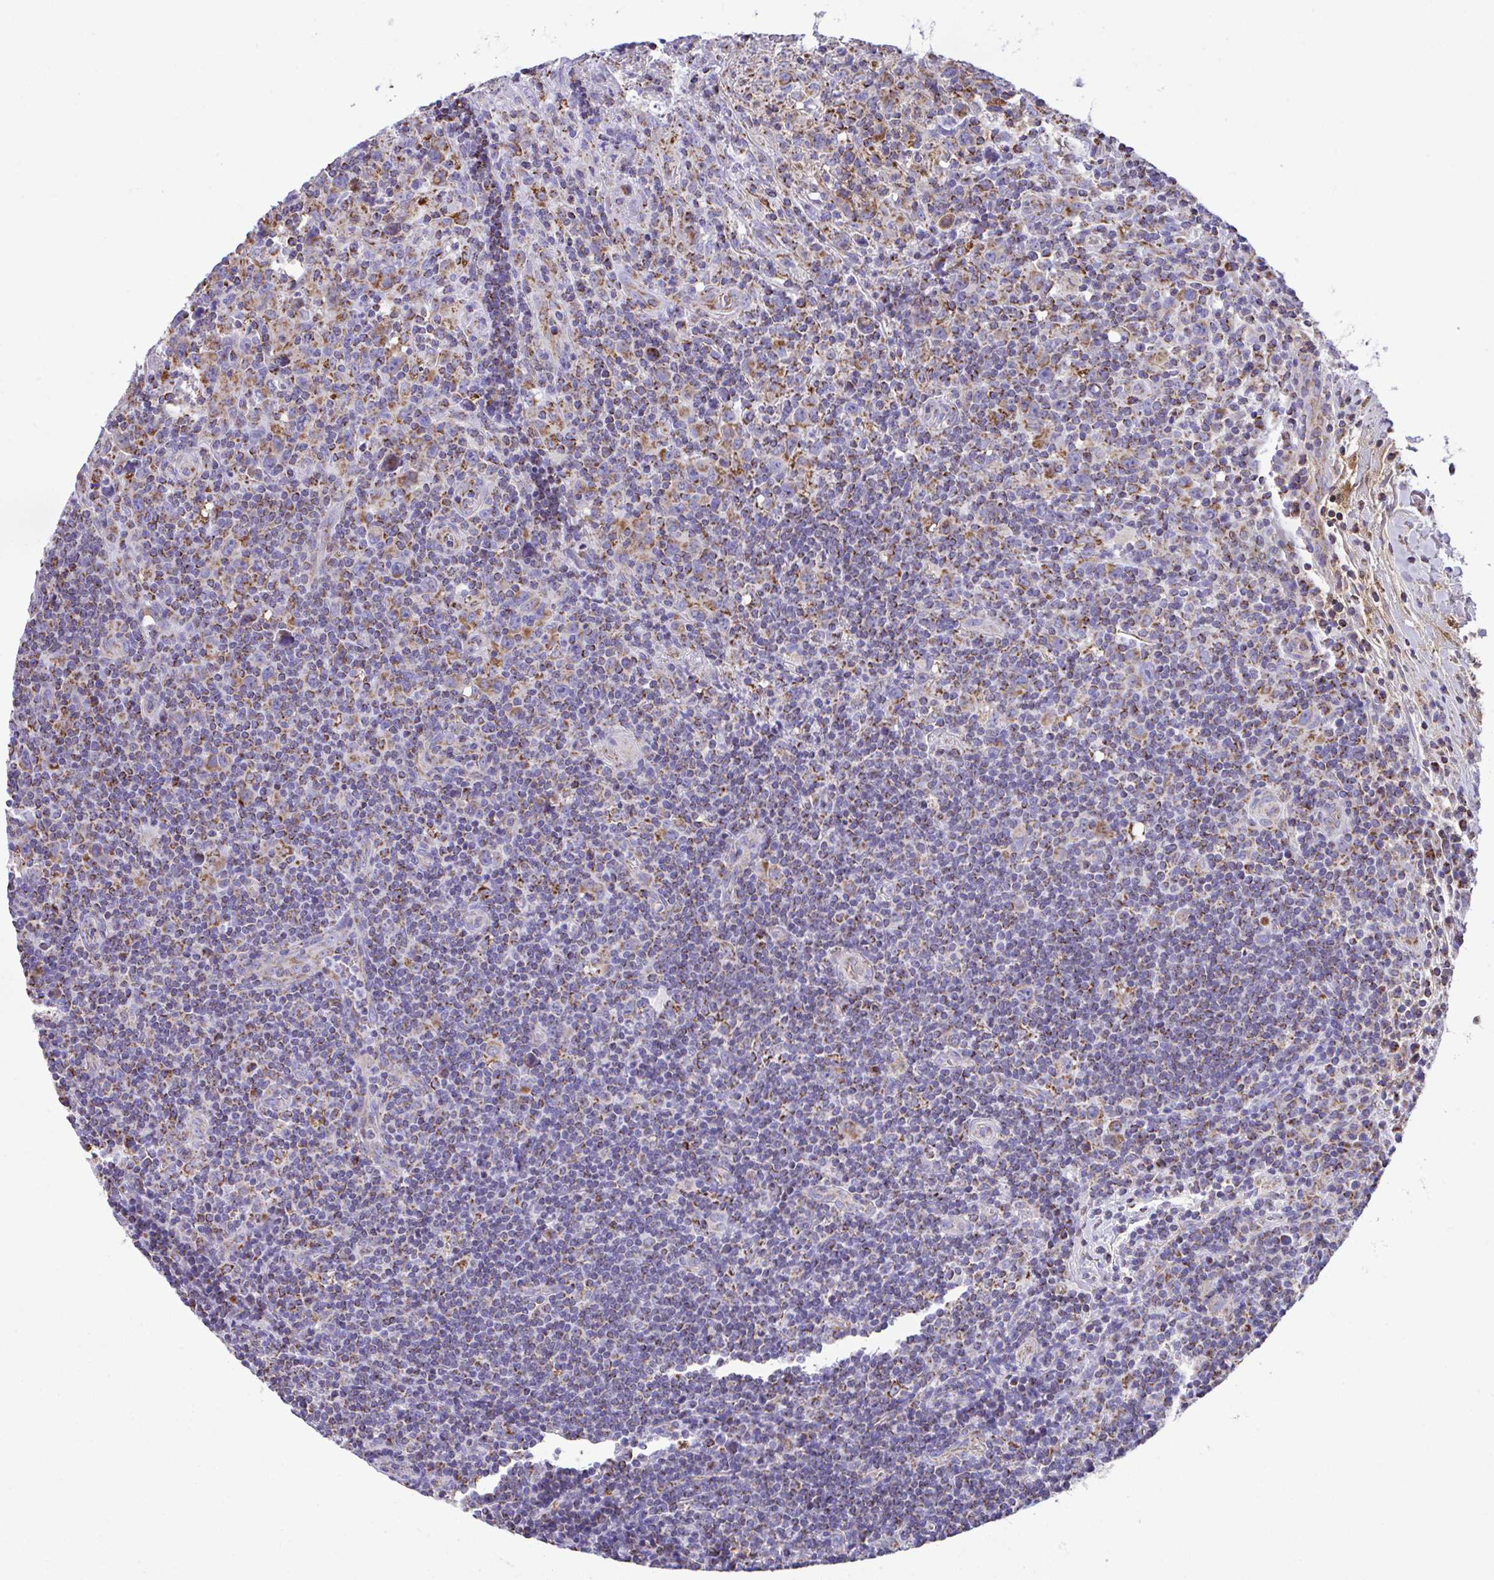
{"staining": {"intensity": "moderate", "quantity": "25%-75%", "location": "cytoplasmic/membranous"}, "tissue": "lymphoma", "cell_type": "Tumor cells", "image_type": "cancer", "snomed": [{"axis": "morphology", "description": "Hodgkin's disease, NOS"}, {"axis": "topography", "description": "Lymph node"}], "caption": "Hodgkin's disease stained for a protein (brown) displays moderate cytoplasmic/membranous positive staining in approximately 25%-75% of tumor cells.", "gene": "PCMTD2", "patient": {"sex": "female", "age": 18}}